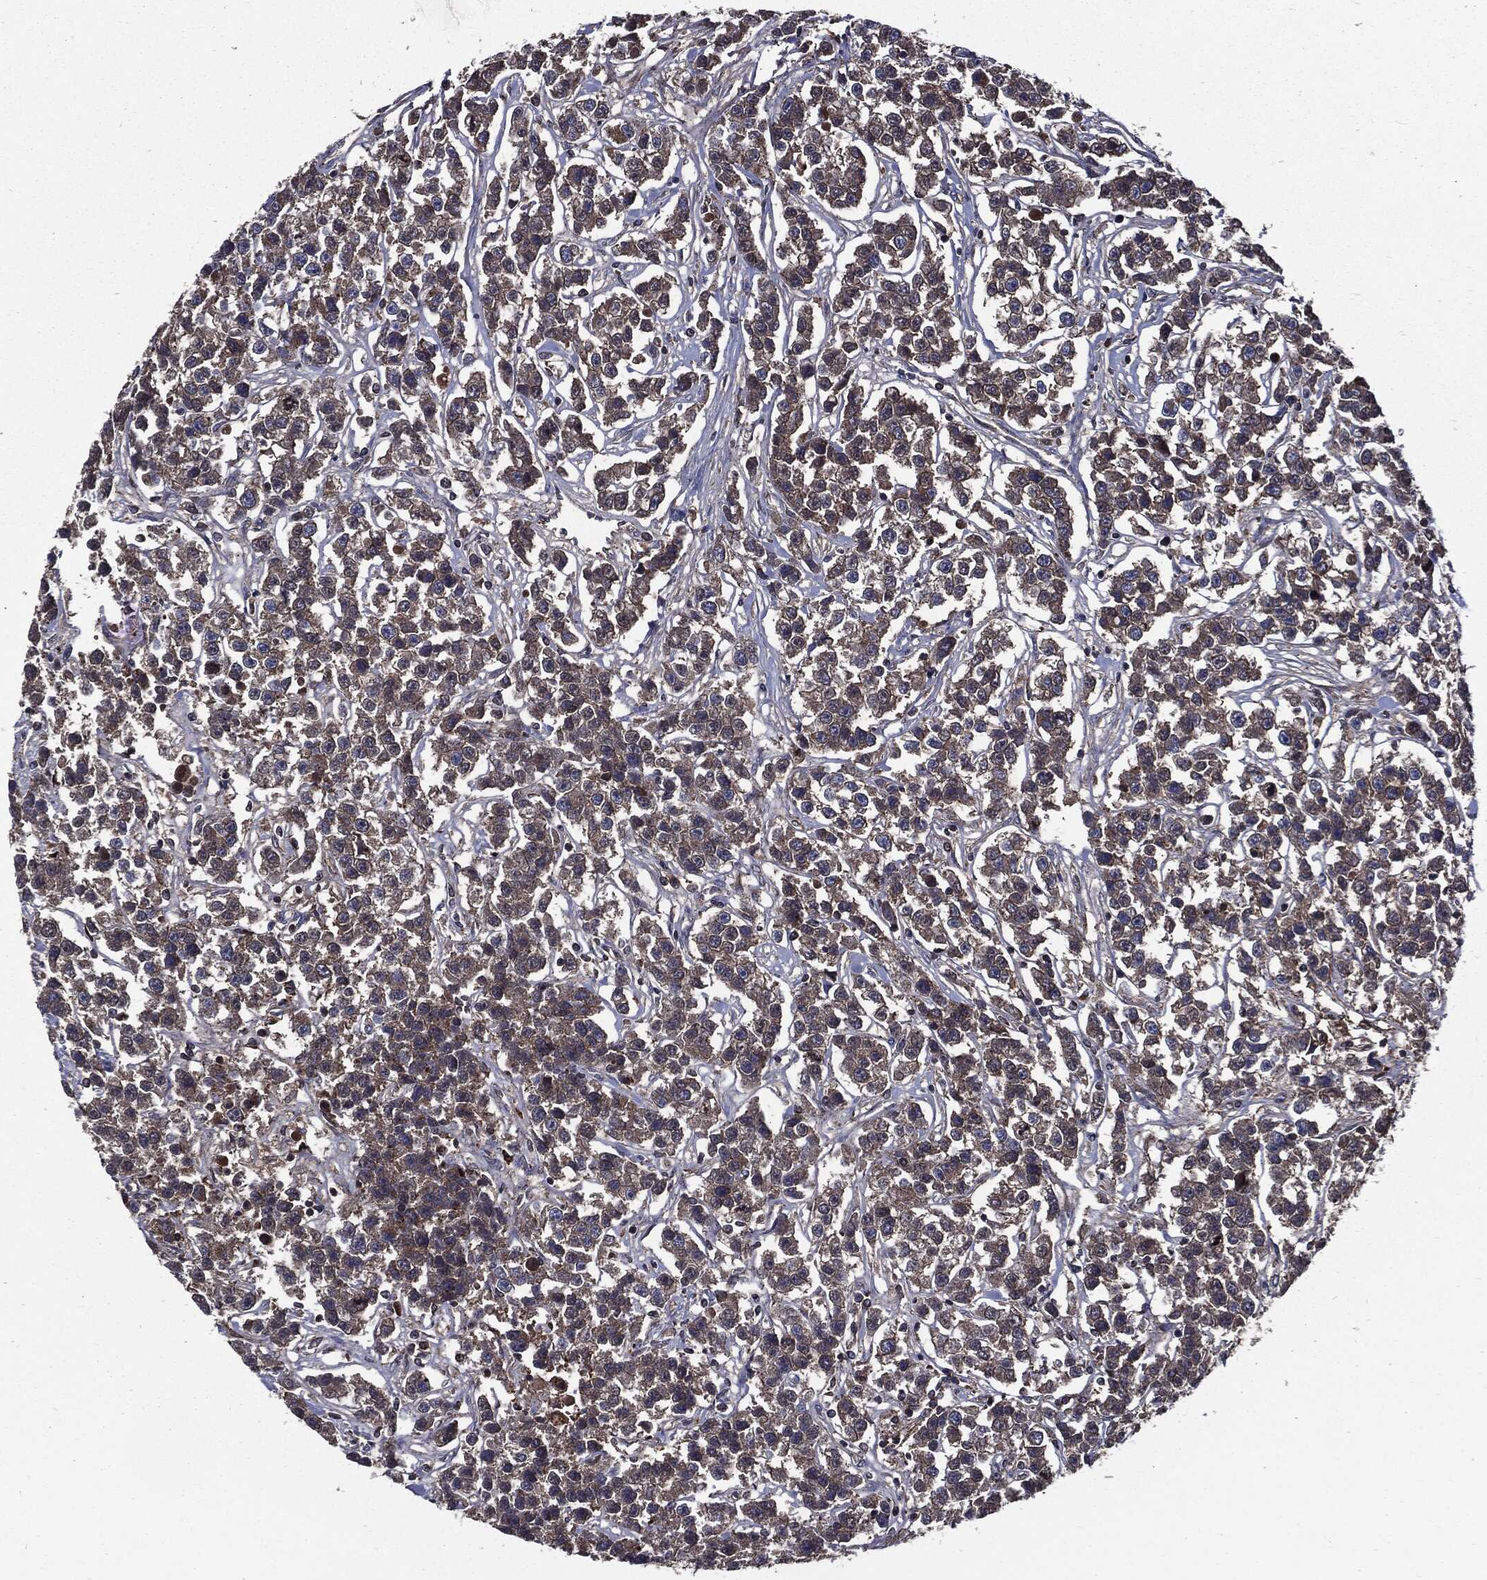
{"staining": {"intensity": "moderate", "quantity": "25%-75%", "location": "cytoplasmic/membranous"}, "tissue": "testis cancer", "cell_type": "Tumor cells", "image_type": "cancer", "snomed": [{"axis": "morphology", "description": "Seminoma, NOS"}, {"axis": "topography", "description": "Testis"}], "caption": "Human testis cancer stained with a brown dye displays moderate cytoplasmic/membranous positive expression in about 25%-75% of tumor cells.", "gene": "PDCD6IP", "patient": {"sex": "male", "age": 59}}